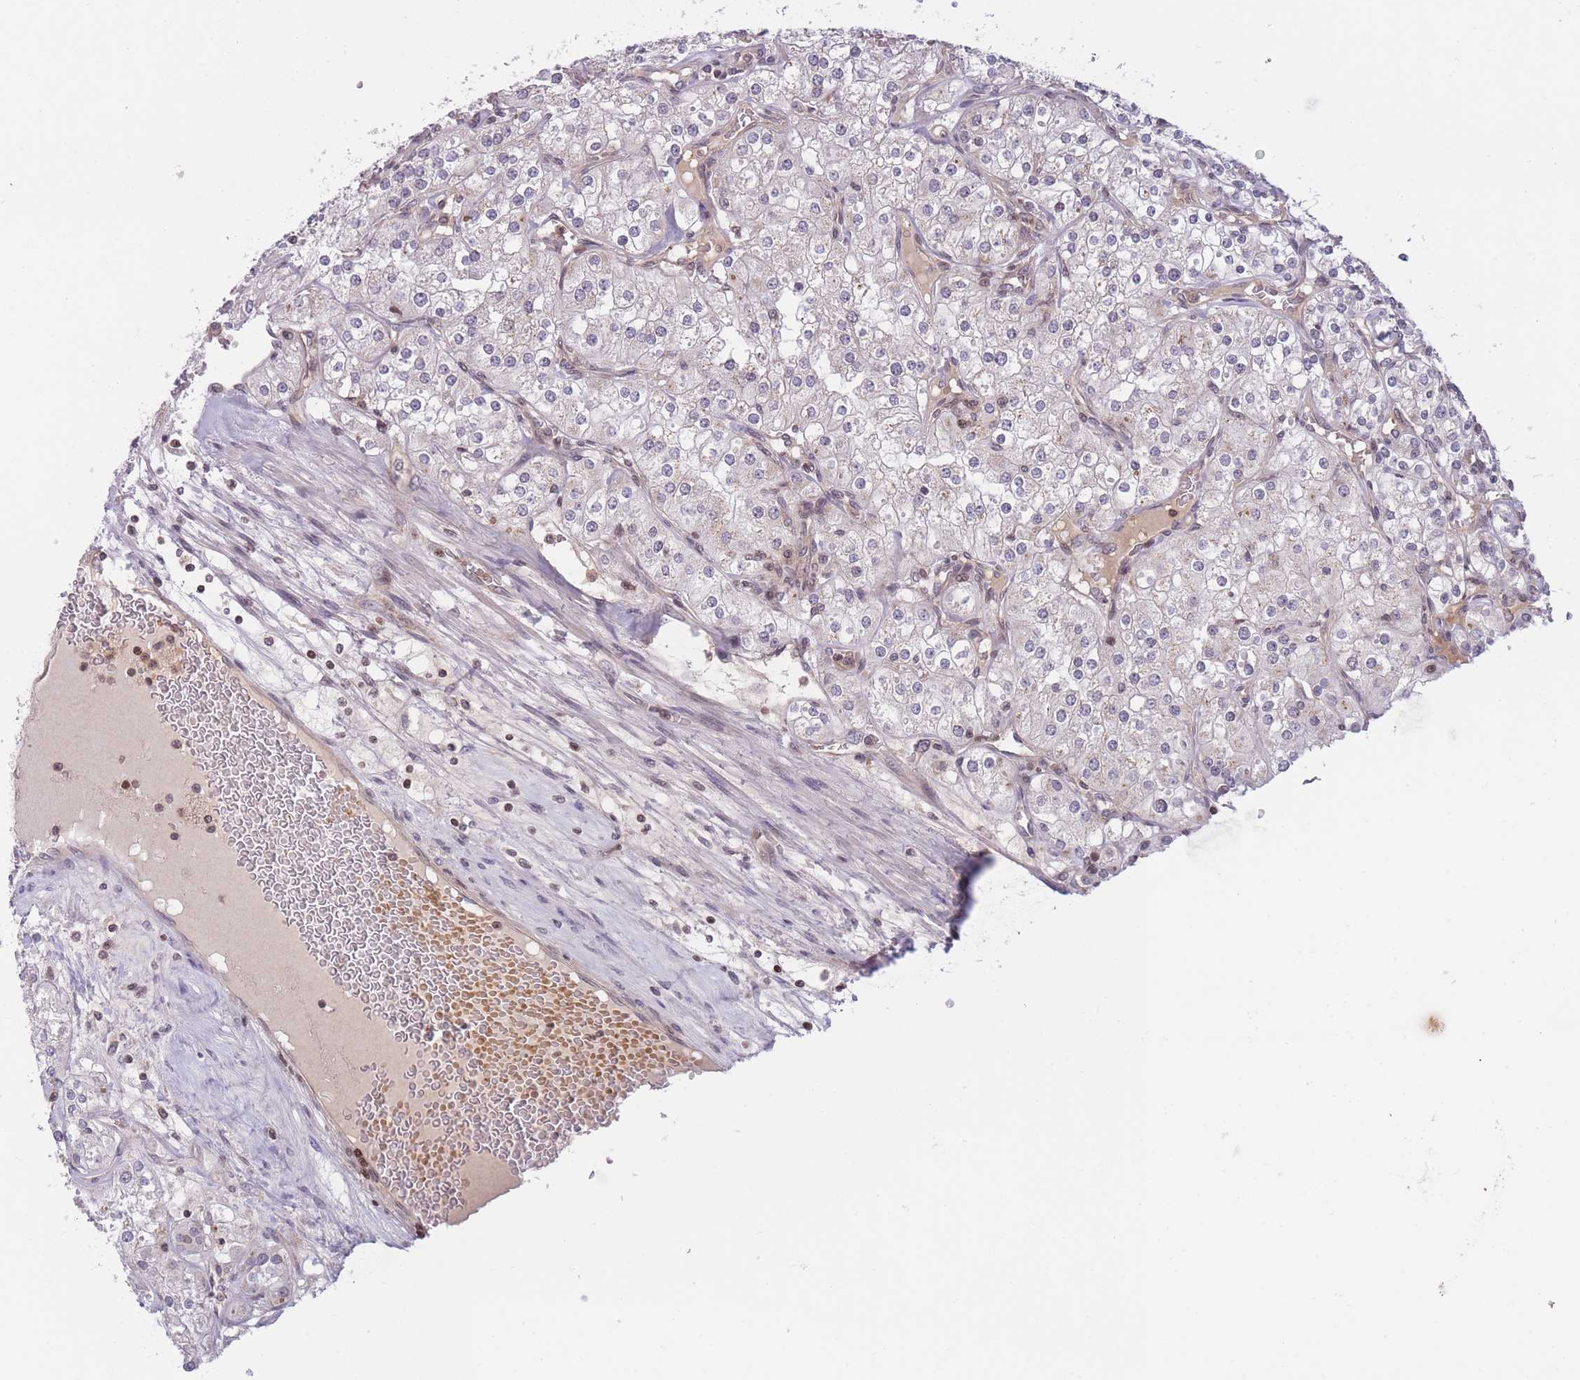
{"staining": {"intensity": "negative", "quantity": "none", "location": "none"}, "tissue": "renal cancer", "cell_type": "Tumor cells", "image_type": "cancer", "snomed": [{"axis": "morphology", "description": "Adenocarcinoma, NOS"}, {"axis": "topography", "description": "Kidney"}], "caption": "IHC histopathology image of human adenocarcinoma (renal) stained for a protein (brown), which reveals no staining in tumor cells.", "gene": "SLC35F5", "patient": {"sex": "male", "age": 77}}